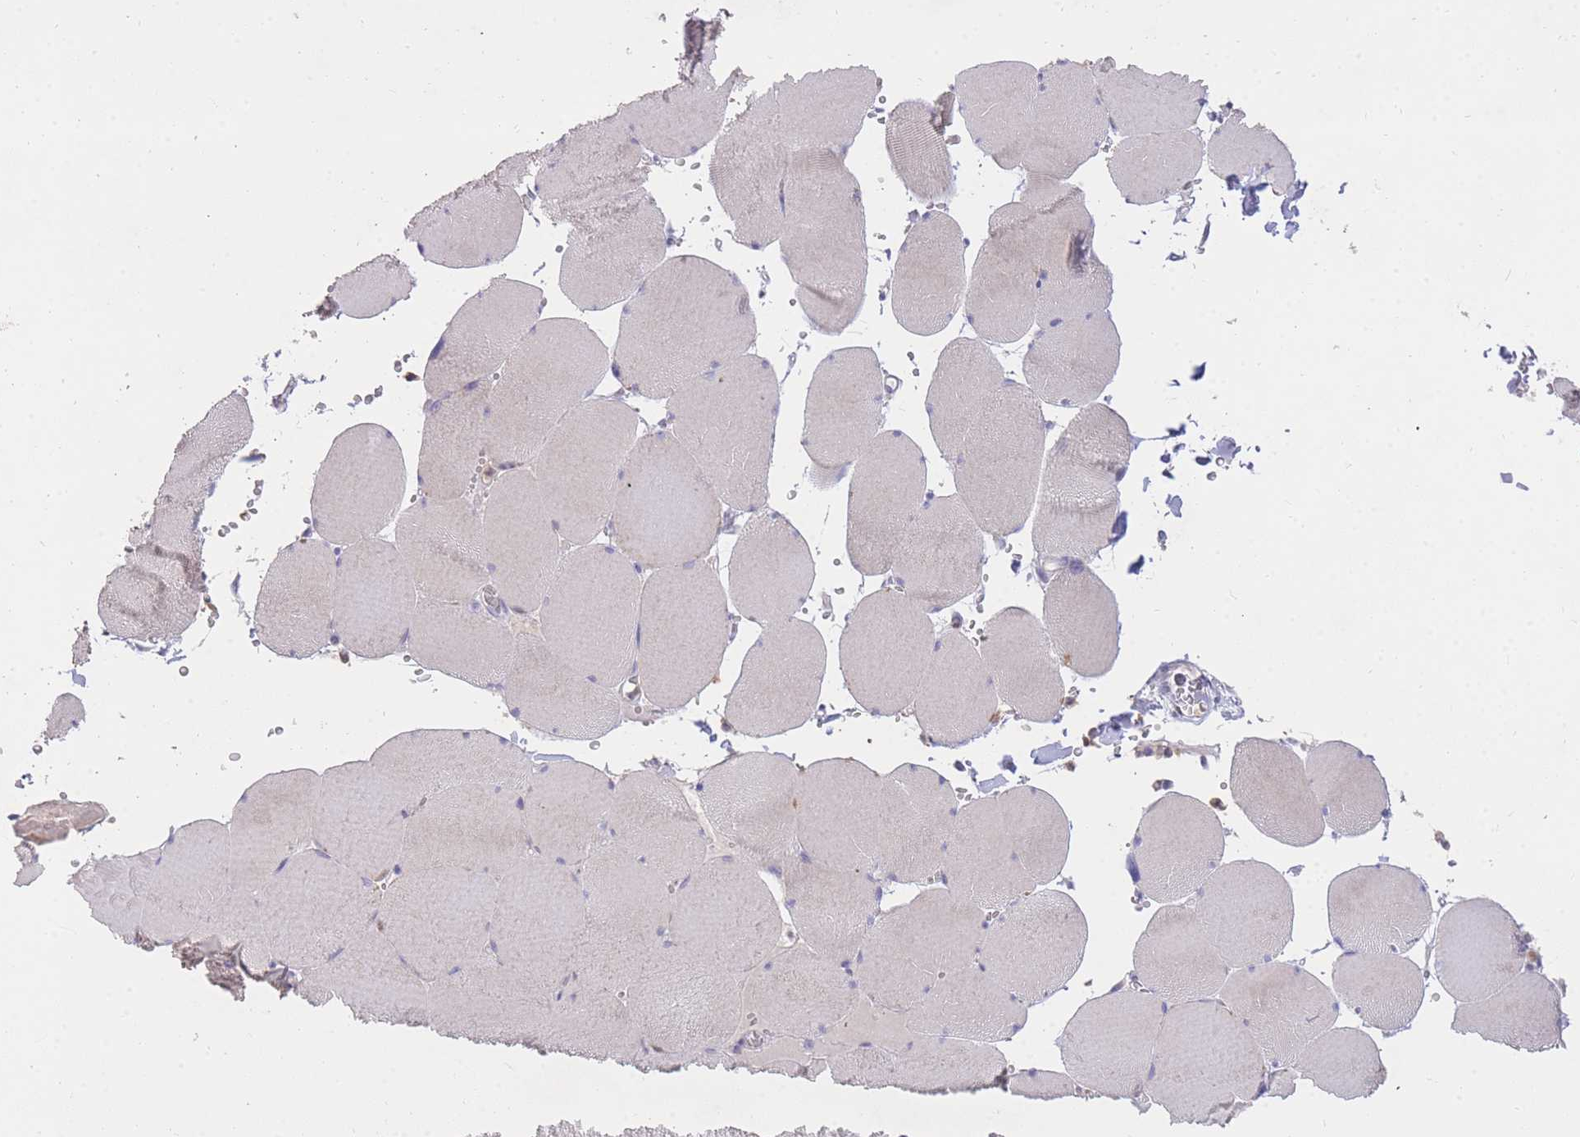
{"staining": {"intensity": "weak", "quantity": "25%-75%", "location": "cytoplasmic/membranous"}, "tissue": "skeletal muscle", "cell_type": "Myocytes", "image_type": "normal", "snomed": [{"axis": "morphology", "description": "Normal tissue, NOS"}, {"axis": "topography", "description": "Skeletal muscle"}, {"axis": "topography", "description": "Head-Neck"}], "caption": "IHC staining of unremarkable skeletal muscle, which exhibits low levels of weak cytoplasmic/membranous expression in about 25%-75% of myocytes indicating weak cytoplasmic/membranous protein staining. The staining was performed using DAB (brown) for protein detection and nuclei were counterstained in hematoxylin (blue).", "gene": "FRG2B", "patient": {"sex": "male", "age": 66}}